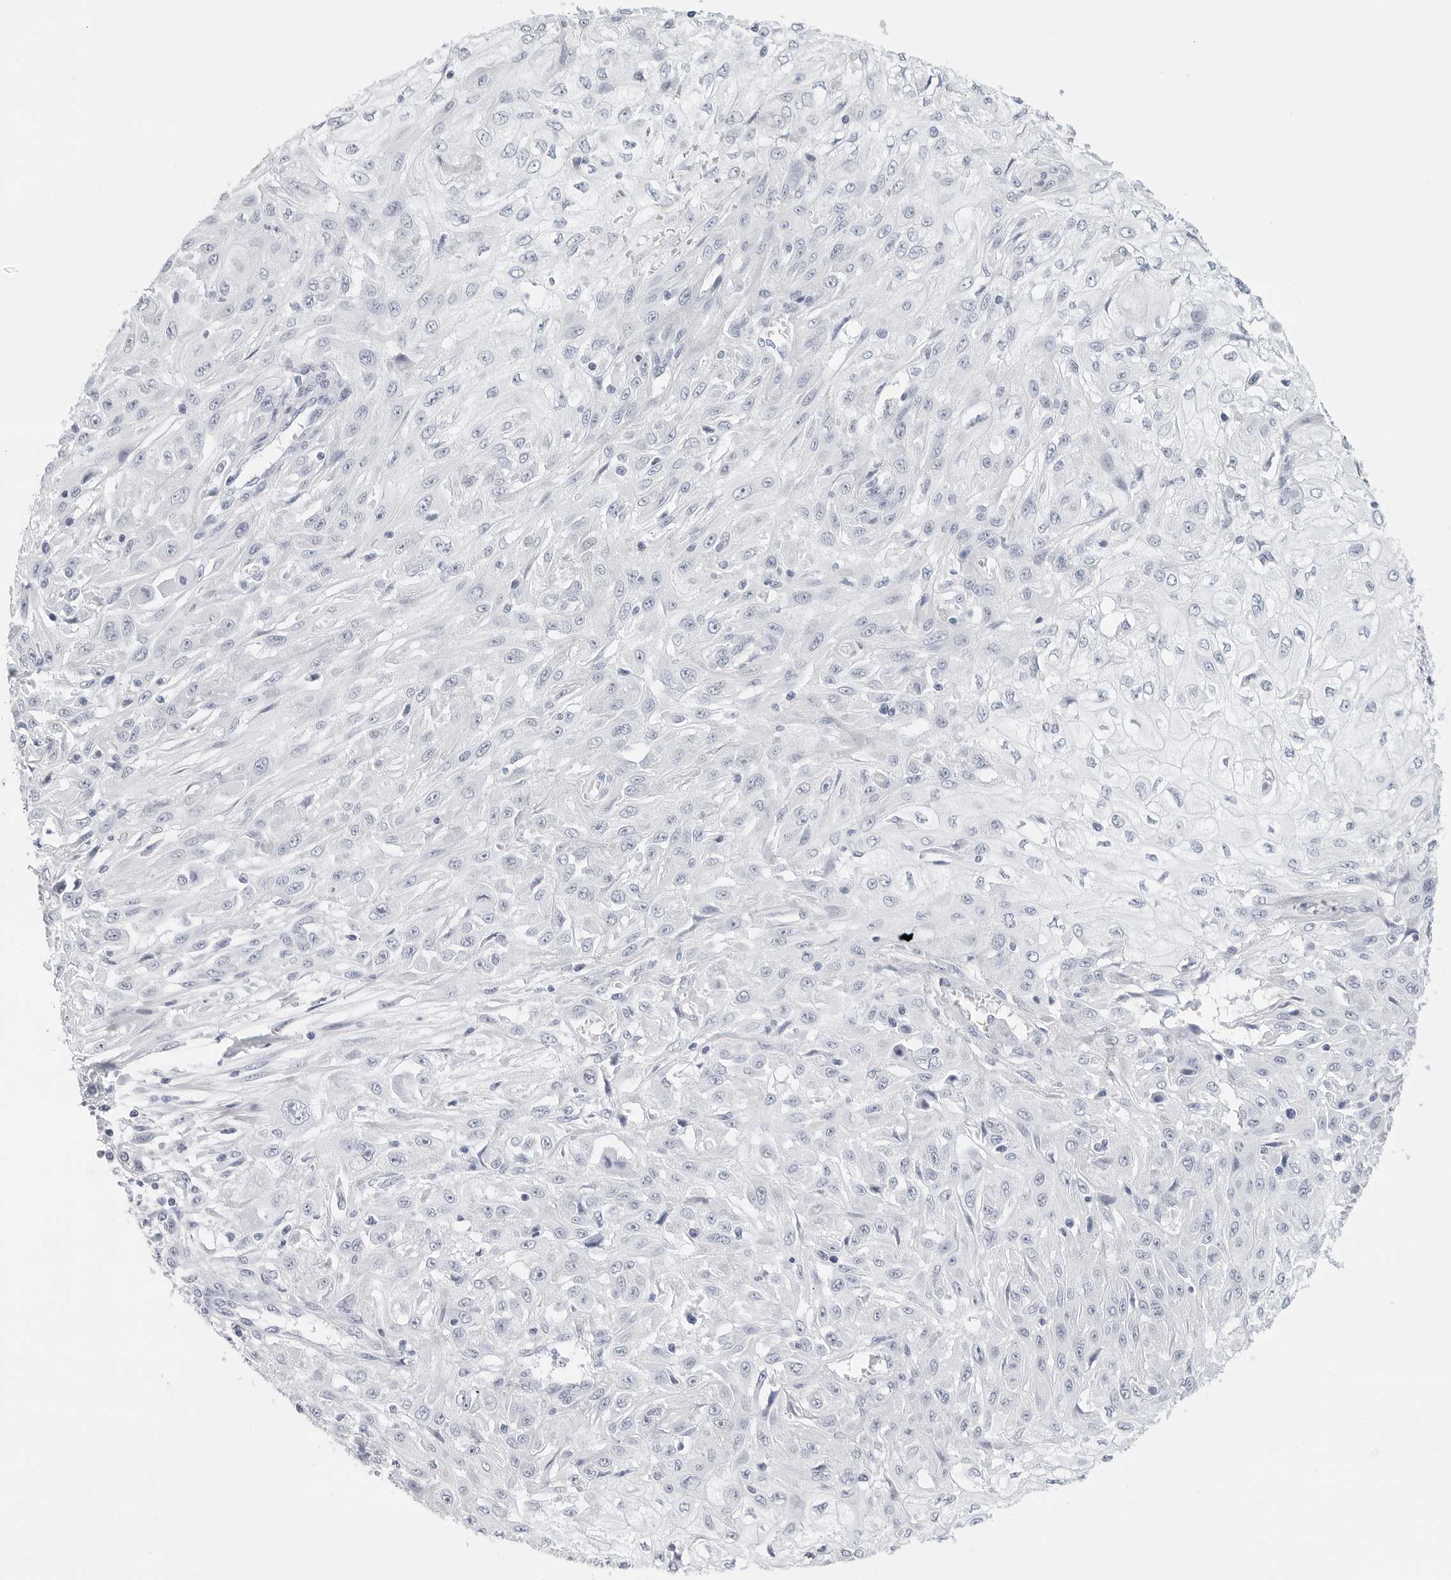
{"staining": {"intensity": "negative", "quantity": "none", "location": "none"}, "tissue": "skin cancer", "cell_type": "Tumor cells", "image_type": "cancer", "snomed": [{"axis": "morphology", "description": "Squamous cell carcinoma, NOS"}, {"axis": "morphology", "description": "Squamous cell carcinoma, metastatic, NOS"}, {"axis": "topography", "description": "Skin"}, {"axis": "topography", "description": "Lymph node"}], "caption": "Skin cancer was stained to show a protein in brown. There is no significant expression in tumor cells.", "gene": "HSPB7", "patient": {"sex": "male", "age": 75}}